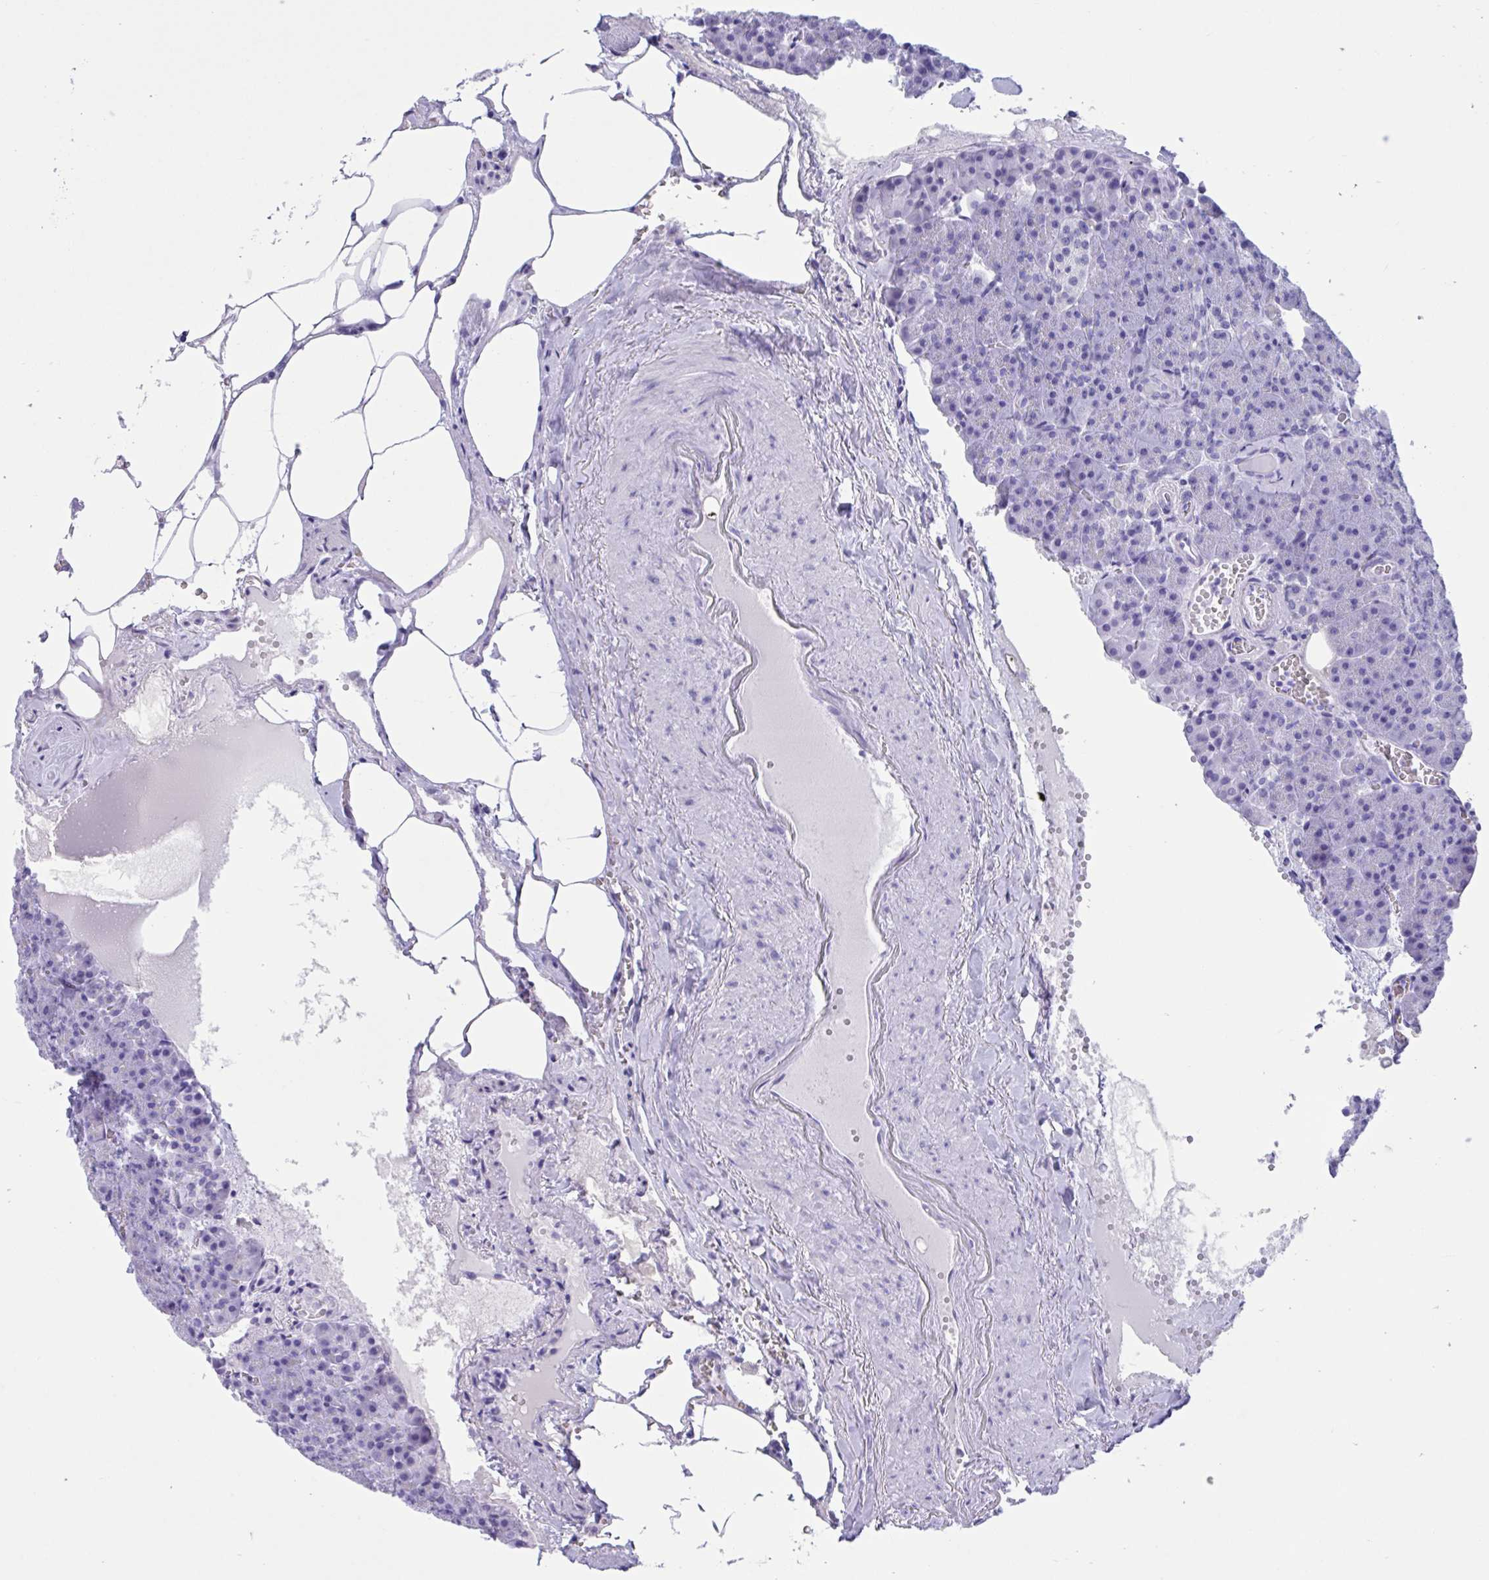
{"staining": {"intensity": "negative", "quantity": "none", "location": "none"}, "tissue": "pancreas", "cell_type": "Exocrine glandular cells", "image_type": "normal", "snomed": [{"axis": "morphology", "description": "Normal tissue, NOS"}, {"axis": "topography", "description": "Pancreas"}], "caption": "Immunohistochemistry micrograph of unremarkable pancreas: human pancreas stained with DAB shows no significant protein positivity in exocrine glandular cells.", "gene": "TMEM35A", "patient": {"sex": "female", "age": 74}}